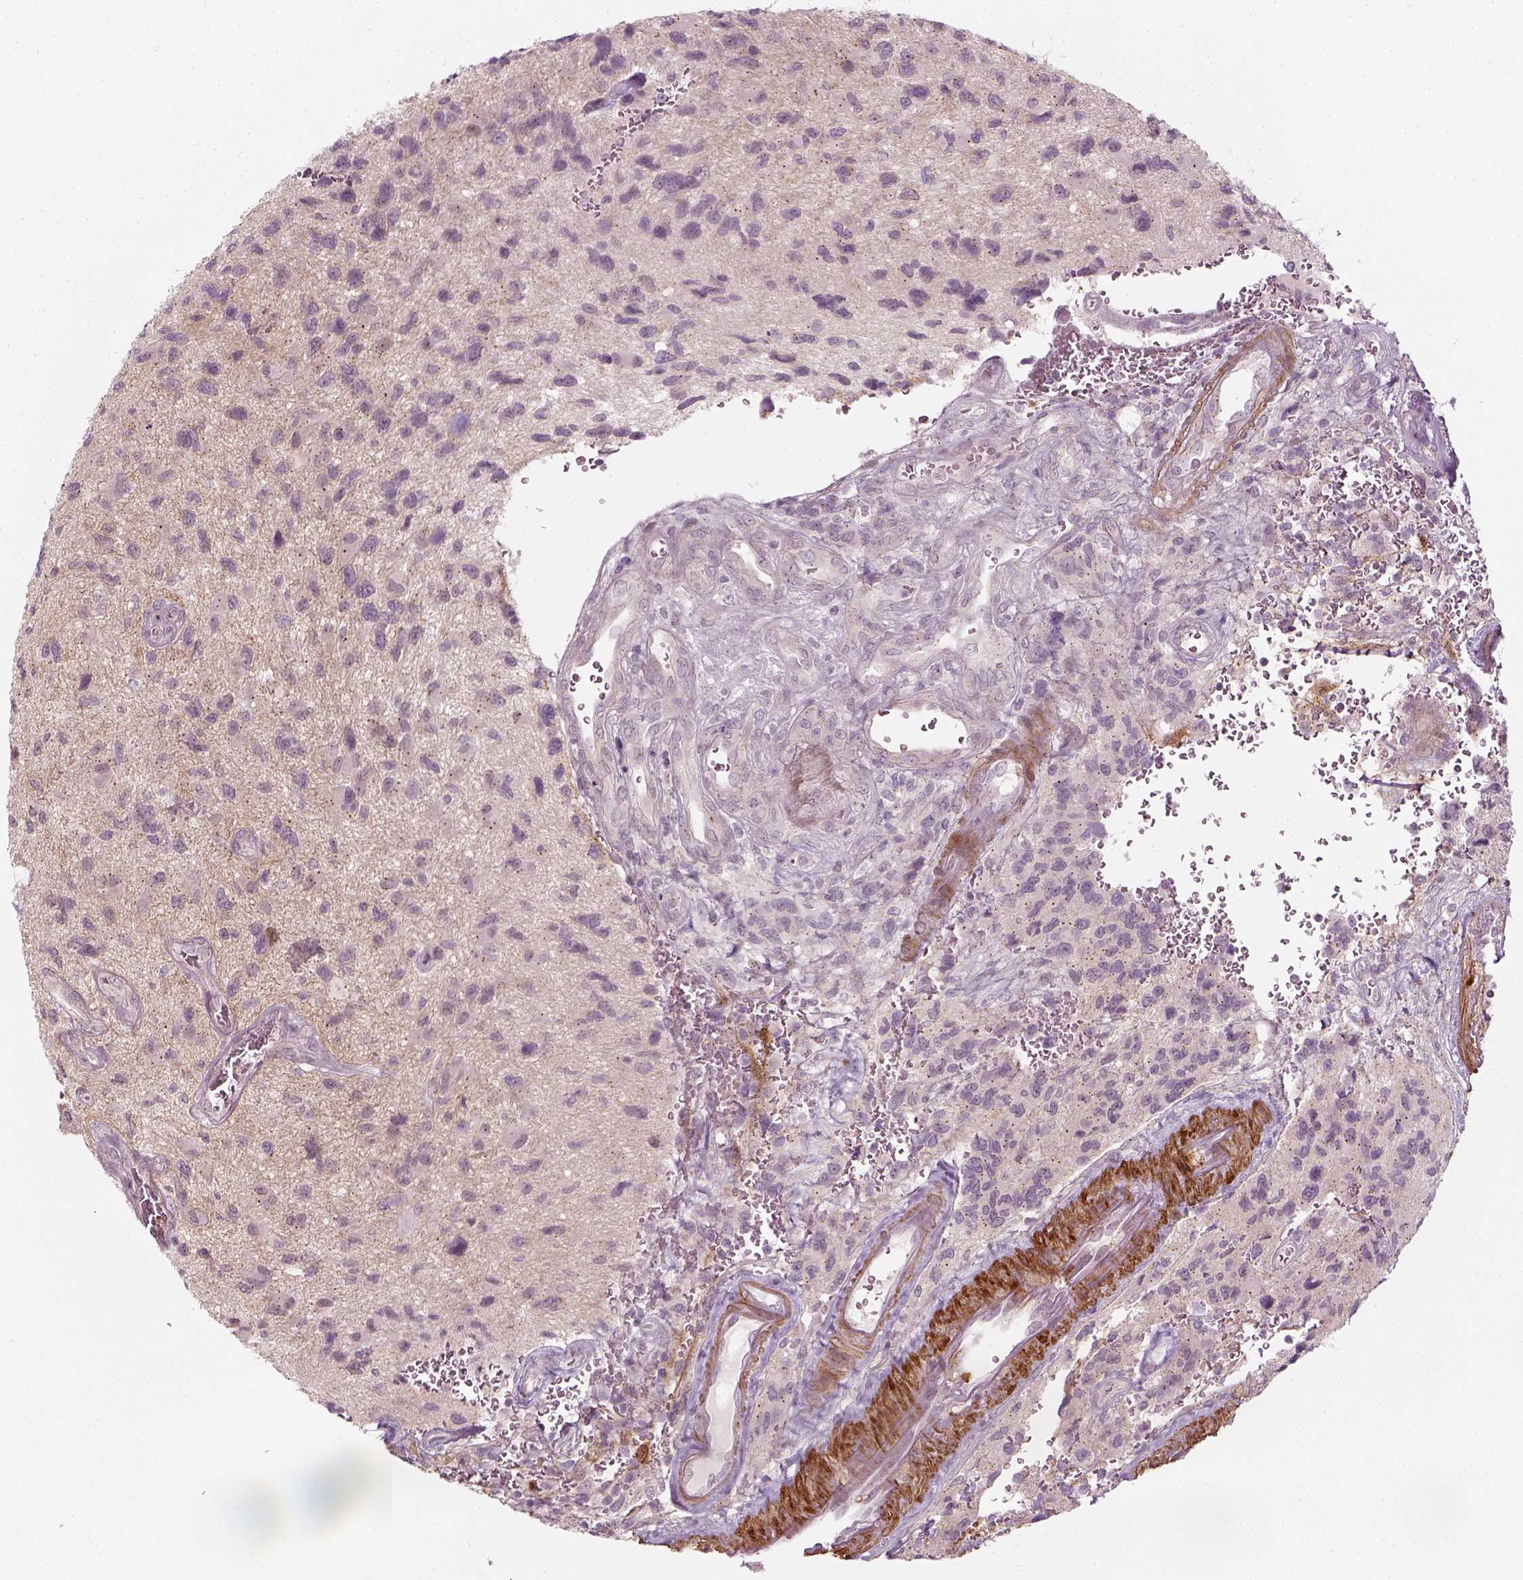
{"staining": {"intensity": "negative", "quantity": "none", "location": "none"}, "tissue": "glioma", "cell_type": "Tumor cells", "image_type": "cancer", "snomed": [{"axis": "morphology", "description": "Glioma, malignant, NOS"}, {"axis": "morphology", "description": "Glioma, malignant, High grade"}, {"axis": "topography", "description": "Brain"}], "caption": "A photomicrograph of human malignant glioma (high-grade) is negative for staining in tumor cells.", "gene": "MLIP", "patient": {"sex": "female", "age": 71}}